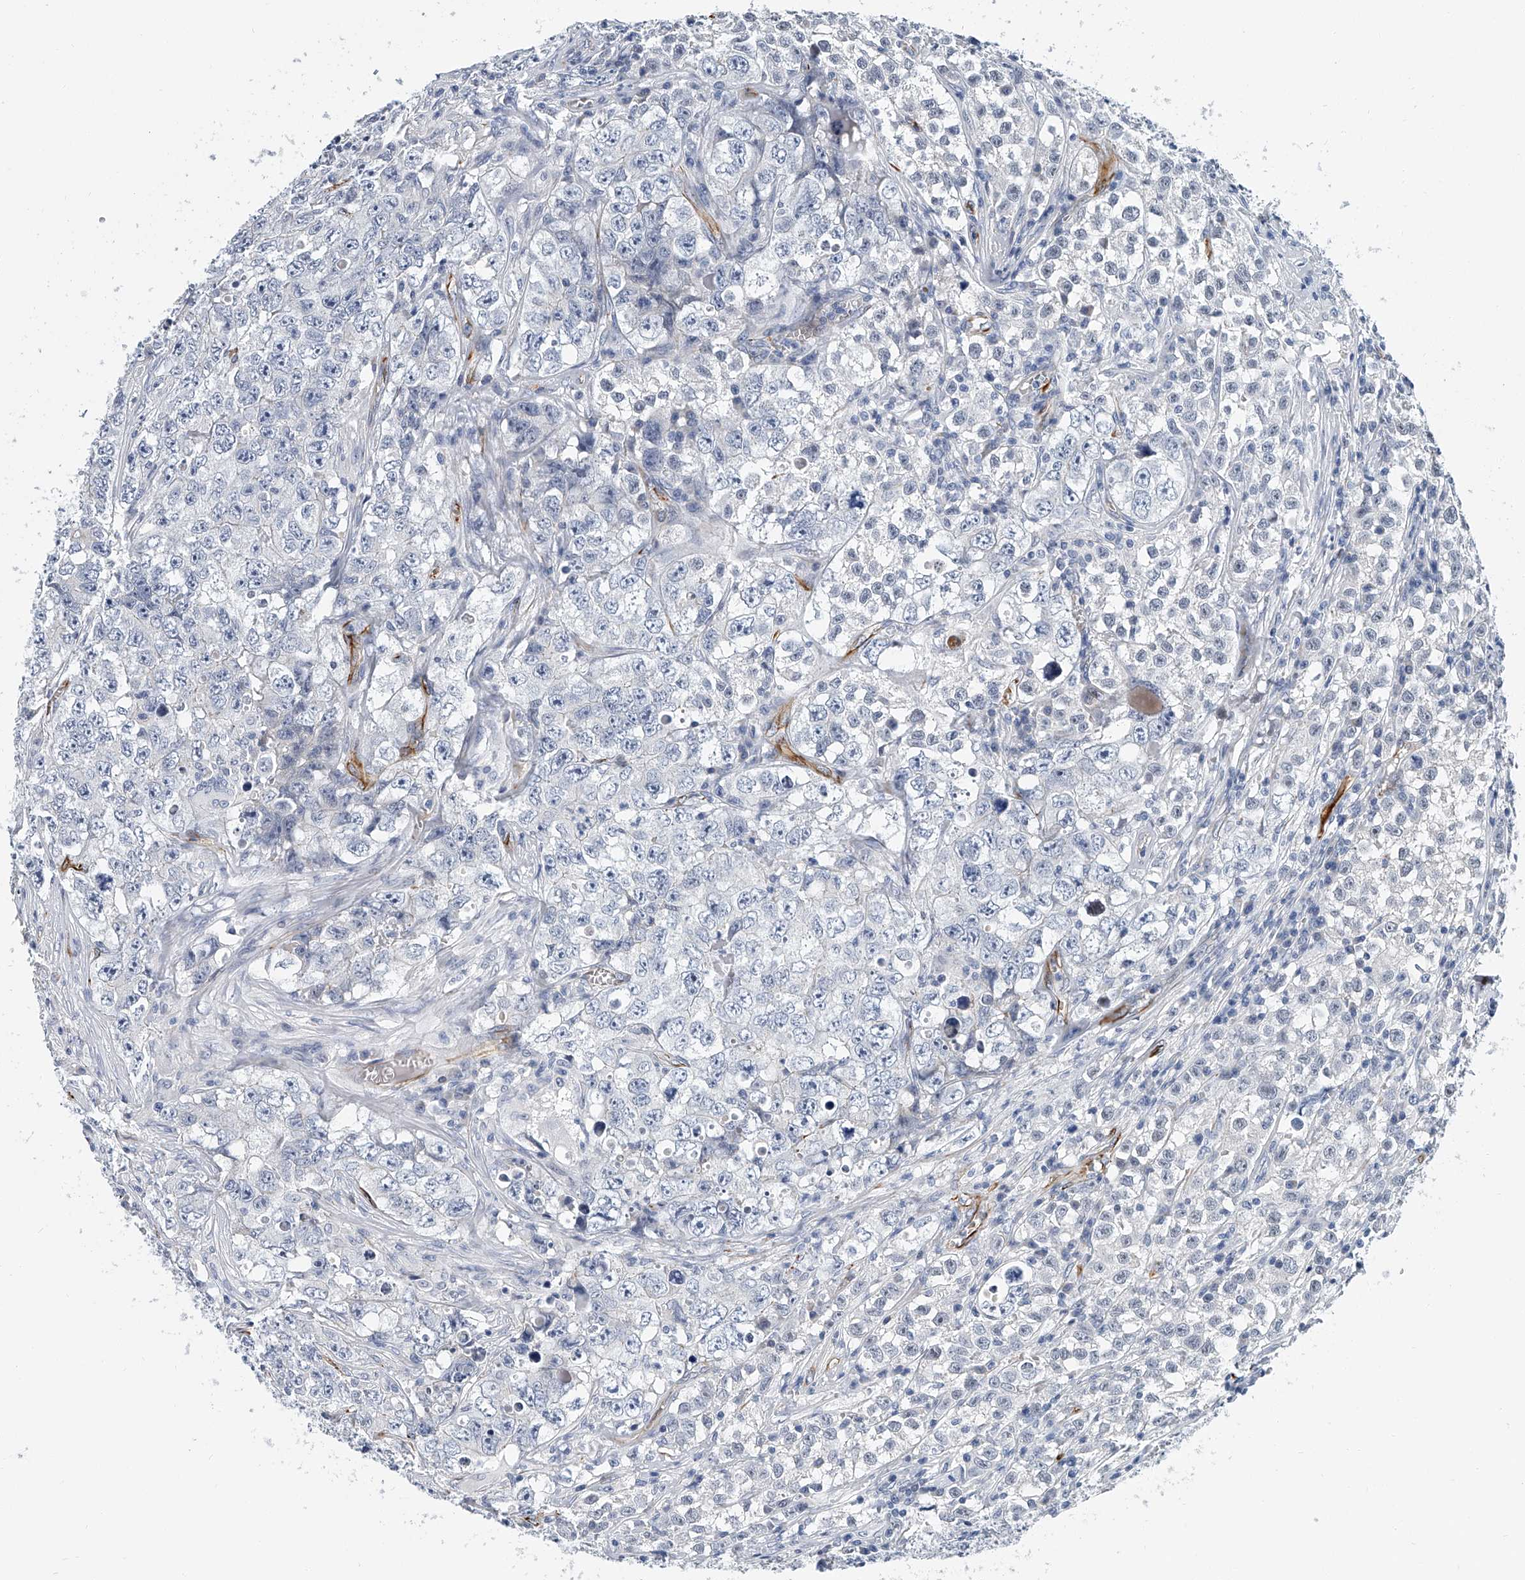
{"staining": {"intensity": "negative", "quantity": "none", "location": "none"}, "tissue": "testis cancer", "cell_type": "Tumor cells", "image_type": "cancer", "snomed": [{"axis": "morphology", "description": "Seminoma, NOS"}, {"axis": "morphology", "description": "Carcinoma, Embryonal, NOS"}, {"axis": "topography", "description": "Testis"}], "caption": "A histopathology image of human testis seminoma is negative for staining in tumor cells.", "gene": "KIRREL1", "patient": {"sex": "male", "age": 43}}